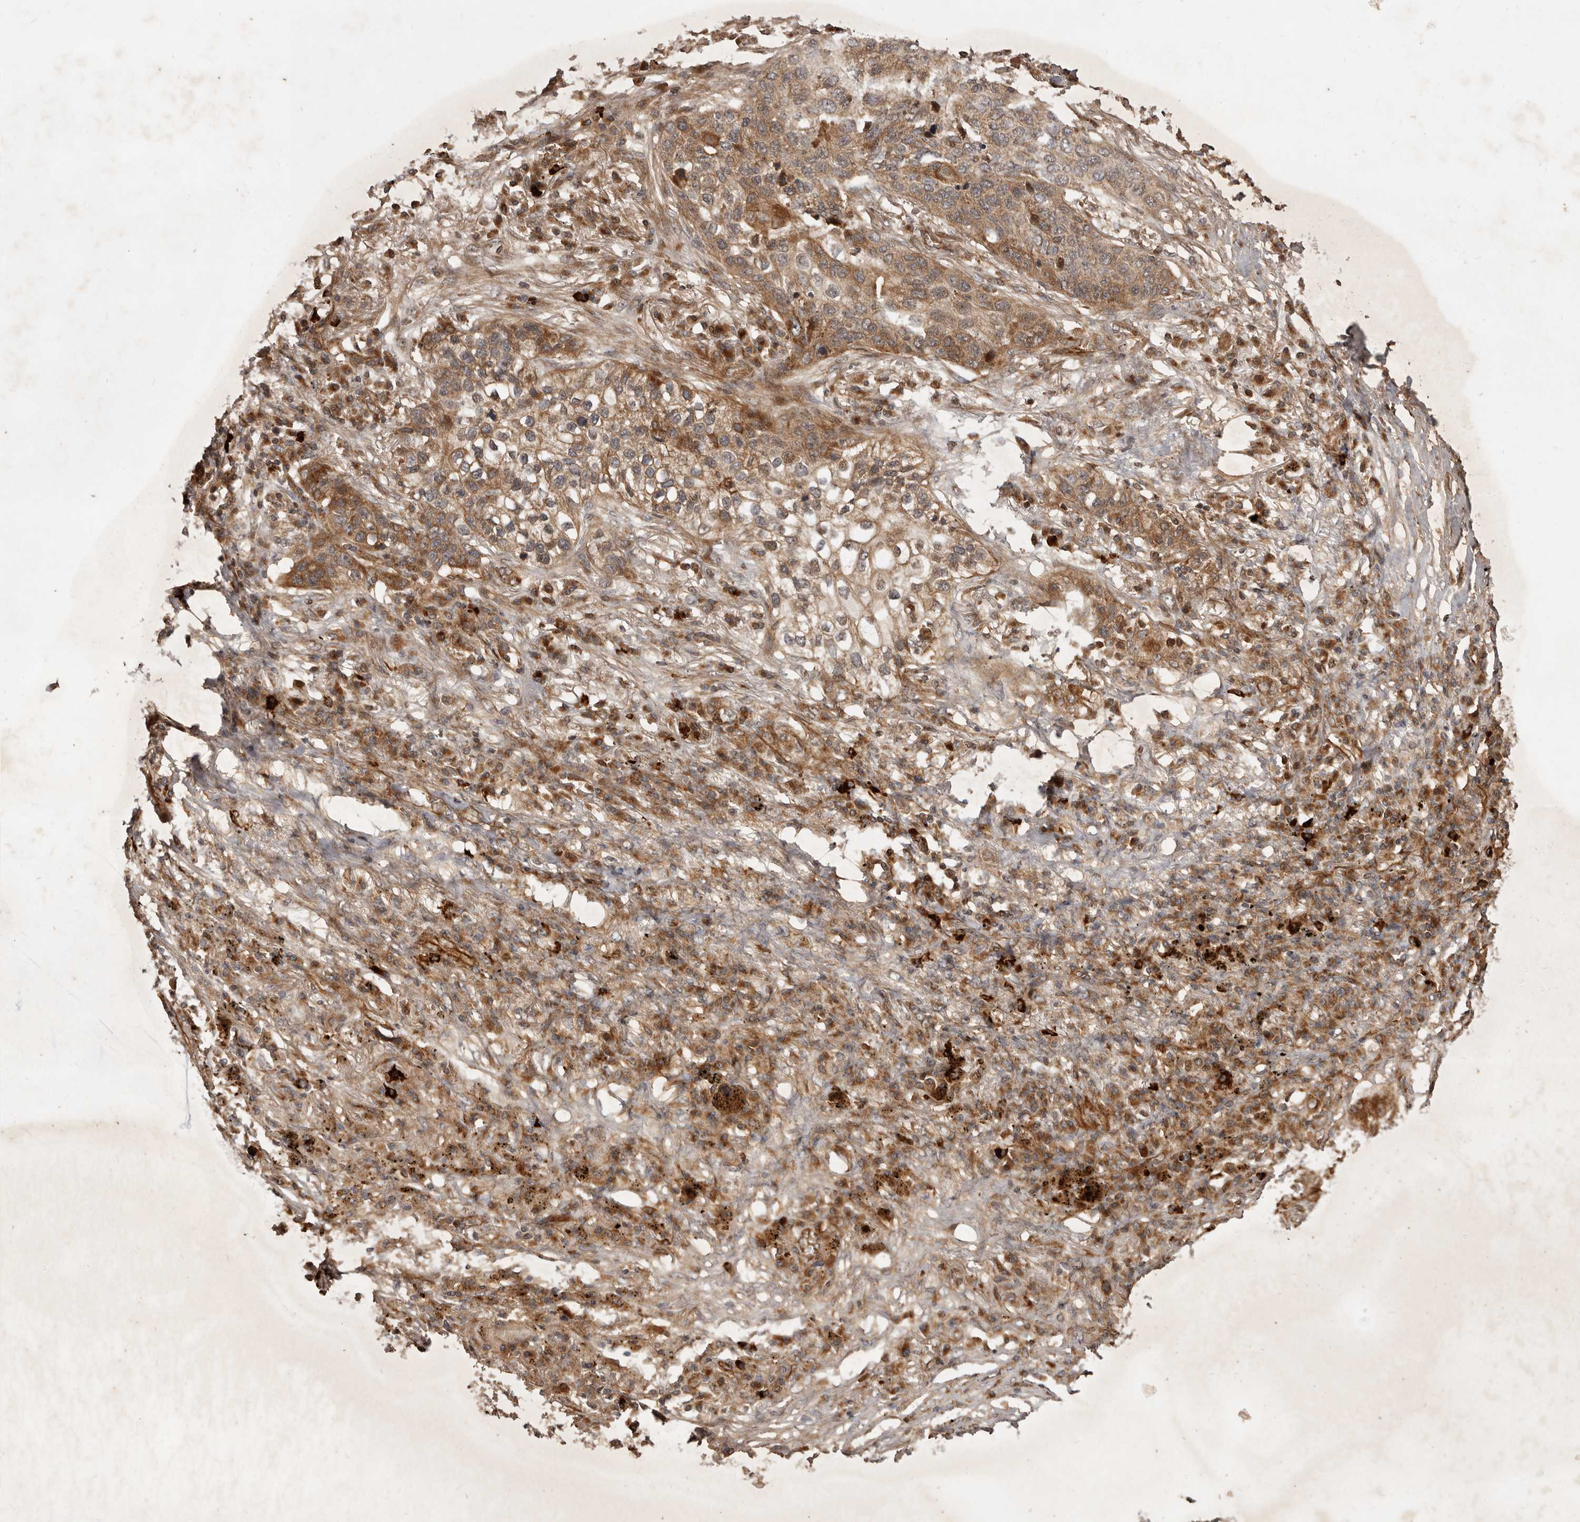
{"staining": {"intensity": "weak", "quantity": ">75%", "location": "cytoplasmic/membranous"}, "tissue": "lung cancer", "cell_type": "Tumor cells", "image_type": "cancer", "snomed": [{"axis": "morphology", "description": "Squamous cell carcinoma, NOS"}, {"axis": "topography", "description": "Lung"}], "caption": "Immunohistochemistry photomicrograph of human squamous cell carcinoma (lung) stained for a protein (brown), which shows low levels of weak cytoplasmic/membranous positivity in about >75% of tumor cells.", "gene": "STK36", "patient": {"sex": "female", "age": 63}}